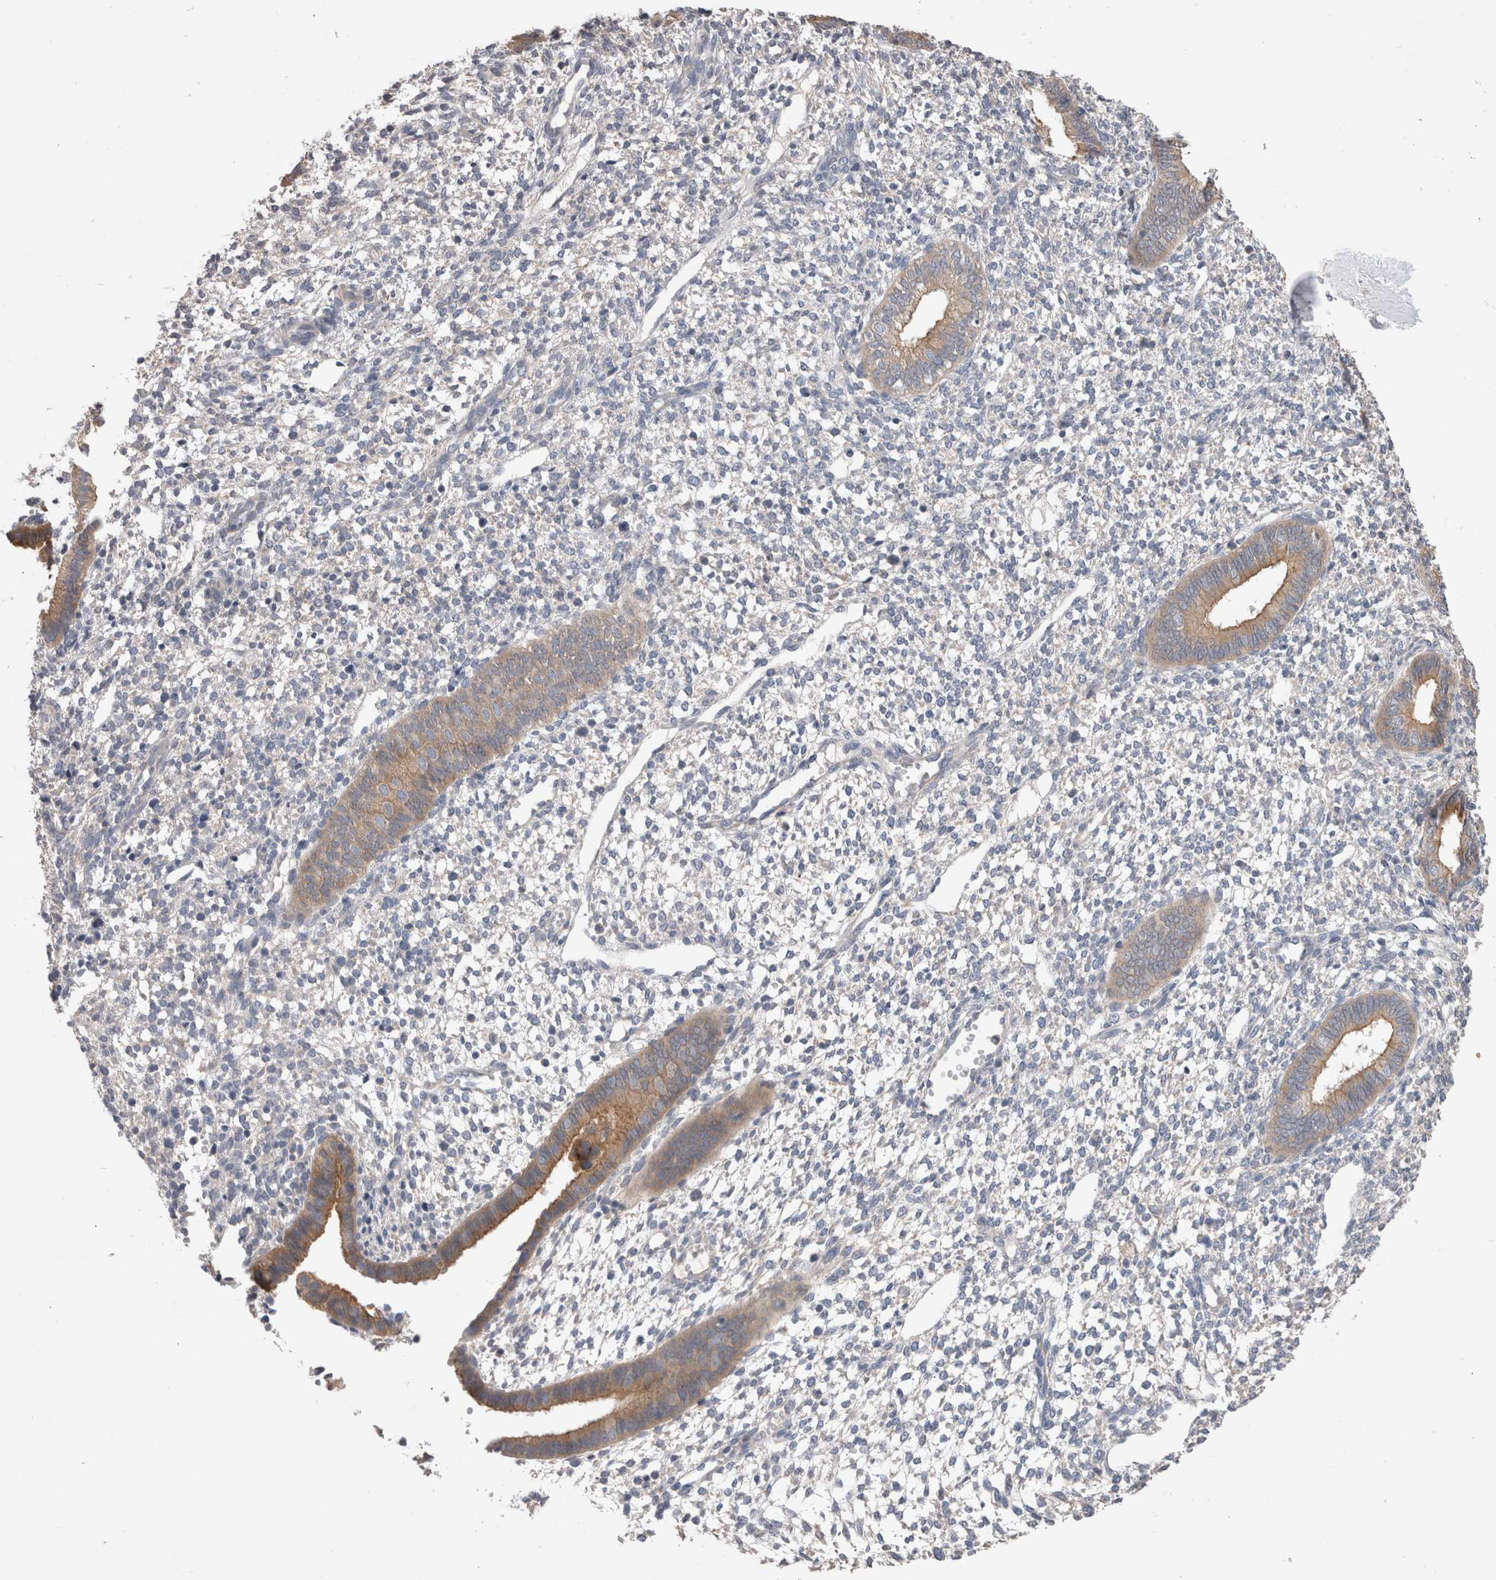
{"staining": {"intensity": "negative", "quantity": "none", "location": "none"}, "tissue": "endometrium", "cell_type": "Cells in endometrial stroma", "image_type": "normal", "snomed": [{"axis": "morphology", "description": "Normal tissue, NOS"}, {"axis": "topography", "description": "Endometrium"}], "caption": "DAB immunohistochemical staining of unremarkable human endometrium demonstrates no significant staining in cells in endometrial stroma. (Stains: DAB (3,3'-diaminobenzidine) immunohistochemistry (IHC) with hematoxylin counter stain, Microscopy: brightfield microscopy at high magnification).", "gene": "OTOR", "patient": {"sex": "female", "age": 46}}